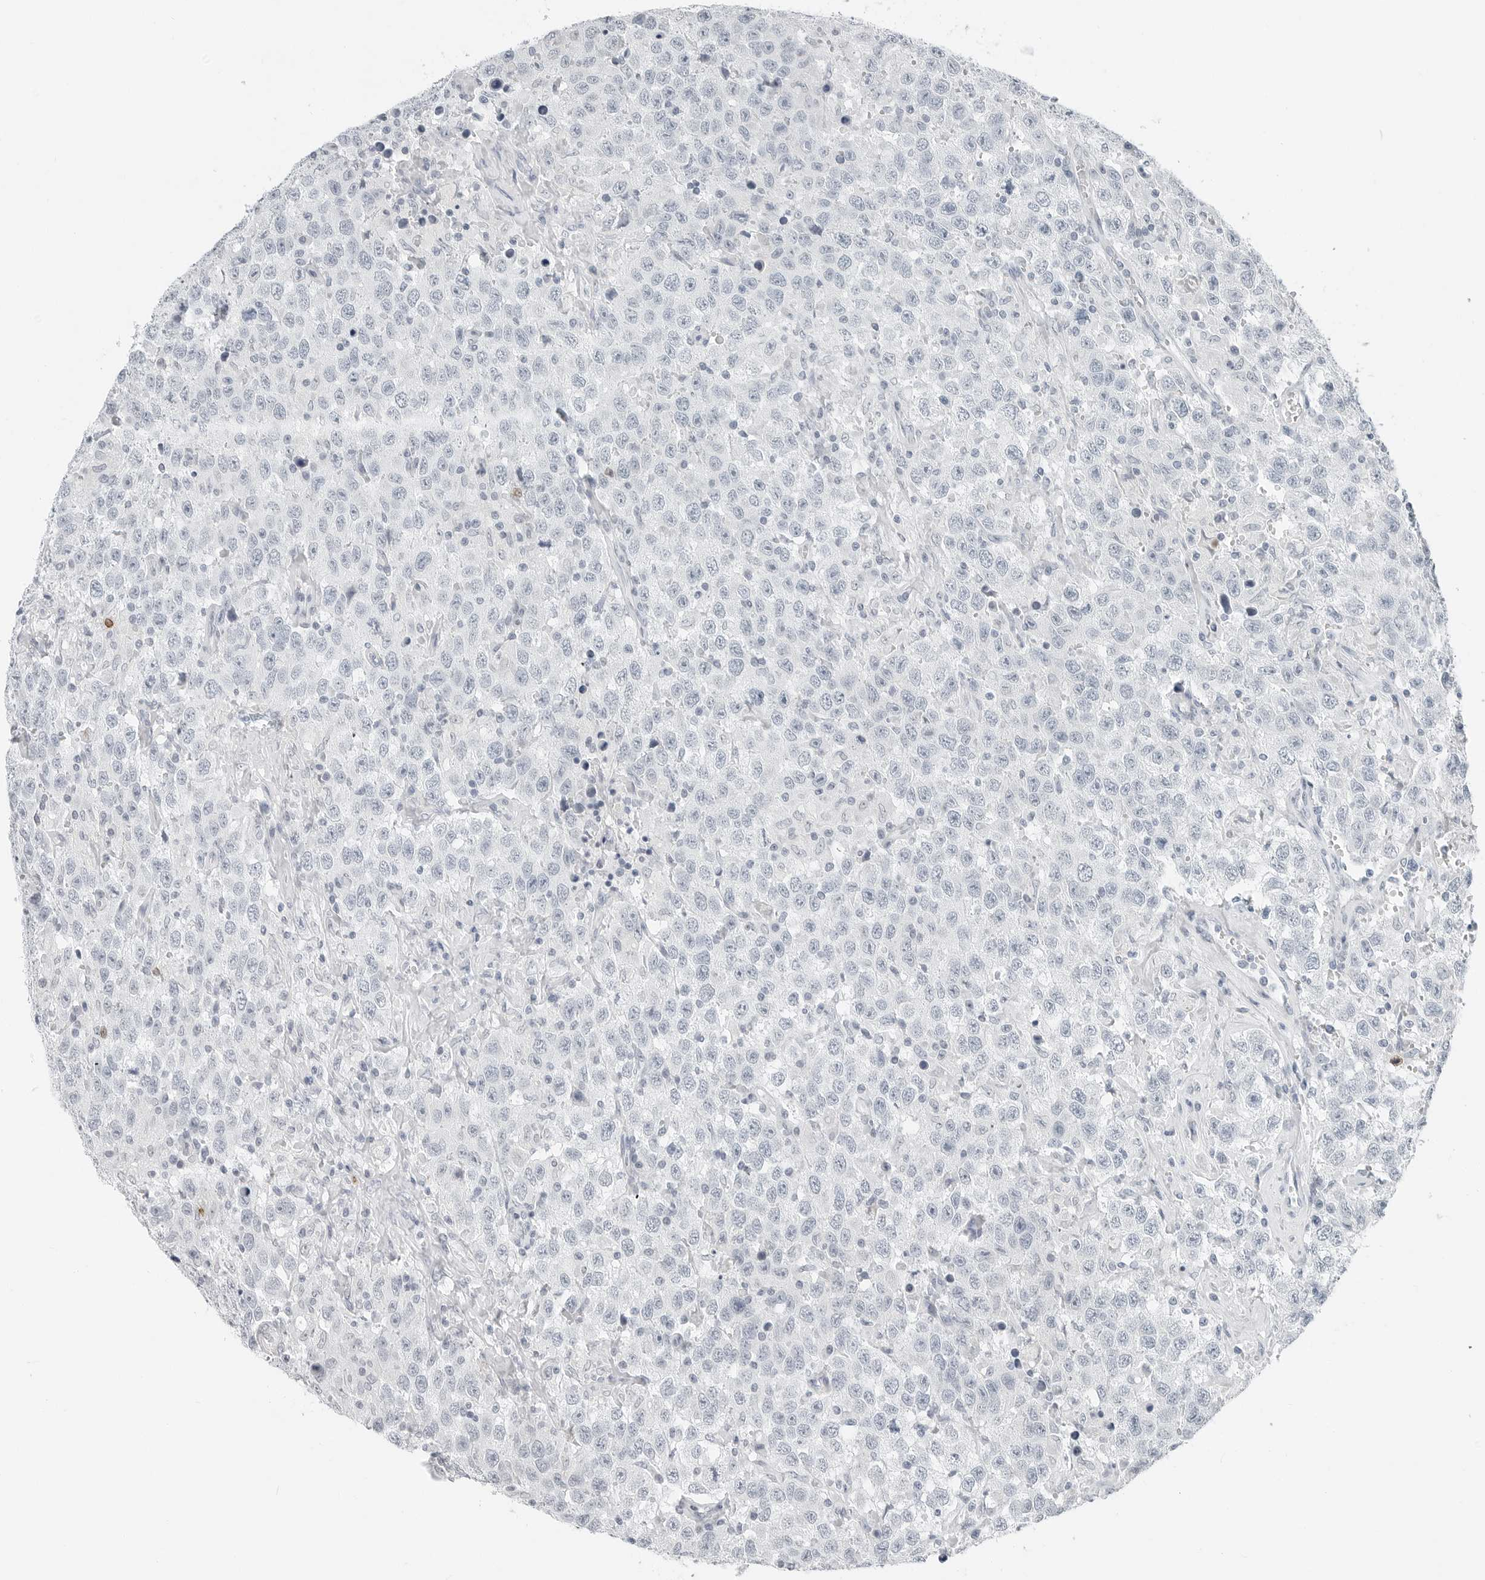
{"staining": {"intensity": "negative", "quantity": "none", "location": "none"}, "tissue": "testis cancer", "cell_type": "Tumor cells", "image_type": "cancer", "snomed": [{"axis": "morphology", "description": "Seminoma, NOS"}, {"axis": "topography", "description": "Testis"}], "caption": "There is no significant staining in tumor cells of testis cancer. (Brightfield microscopy of DAB (3,3'-diaminobenzidine) immunohistochemistry (IHC) at high magnification).", "gene": "XIRP1", "patient": {"sex": "male", "age": 41}}